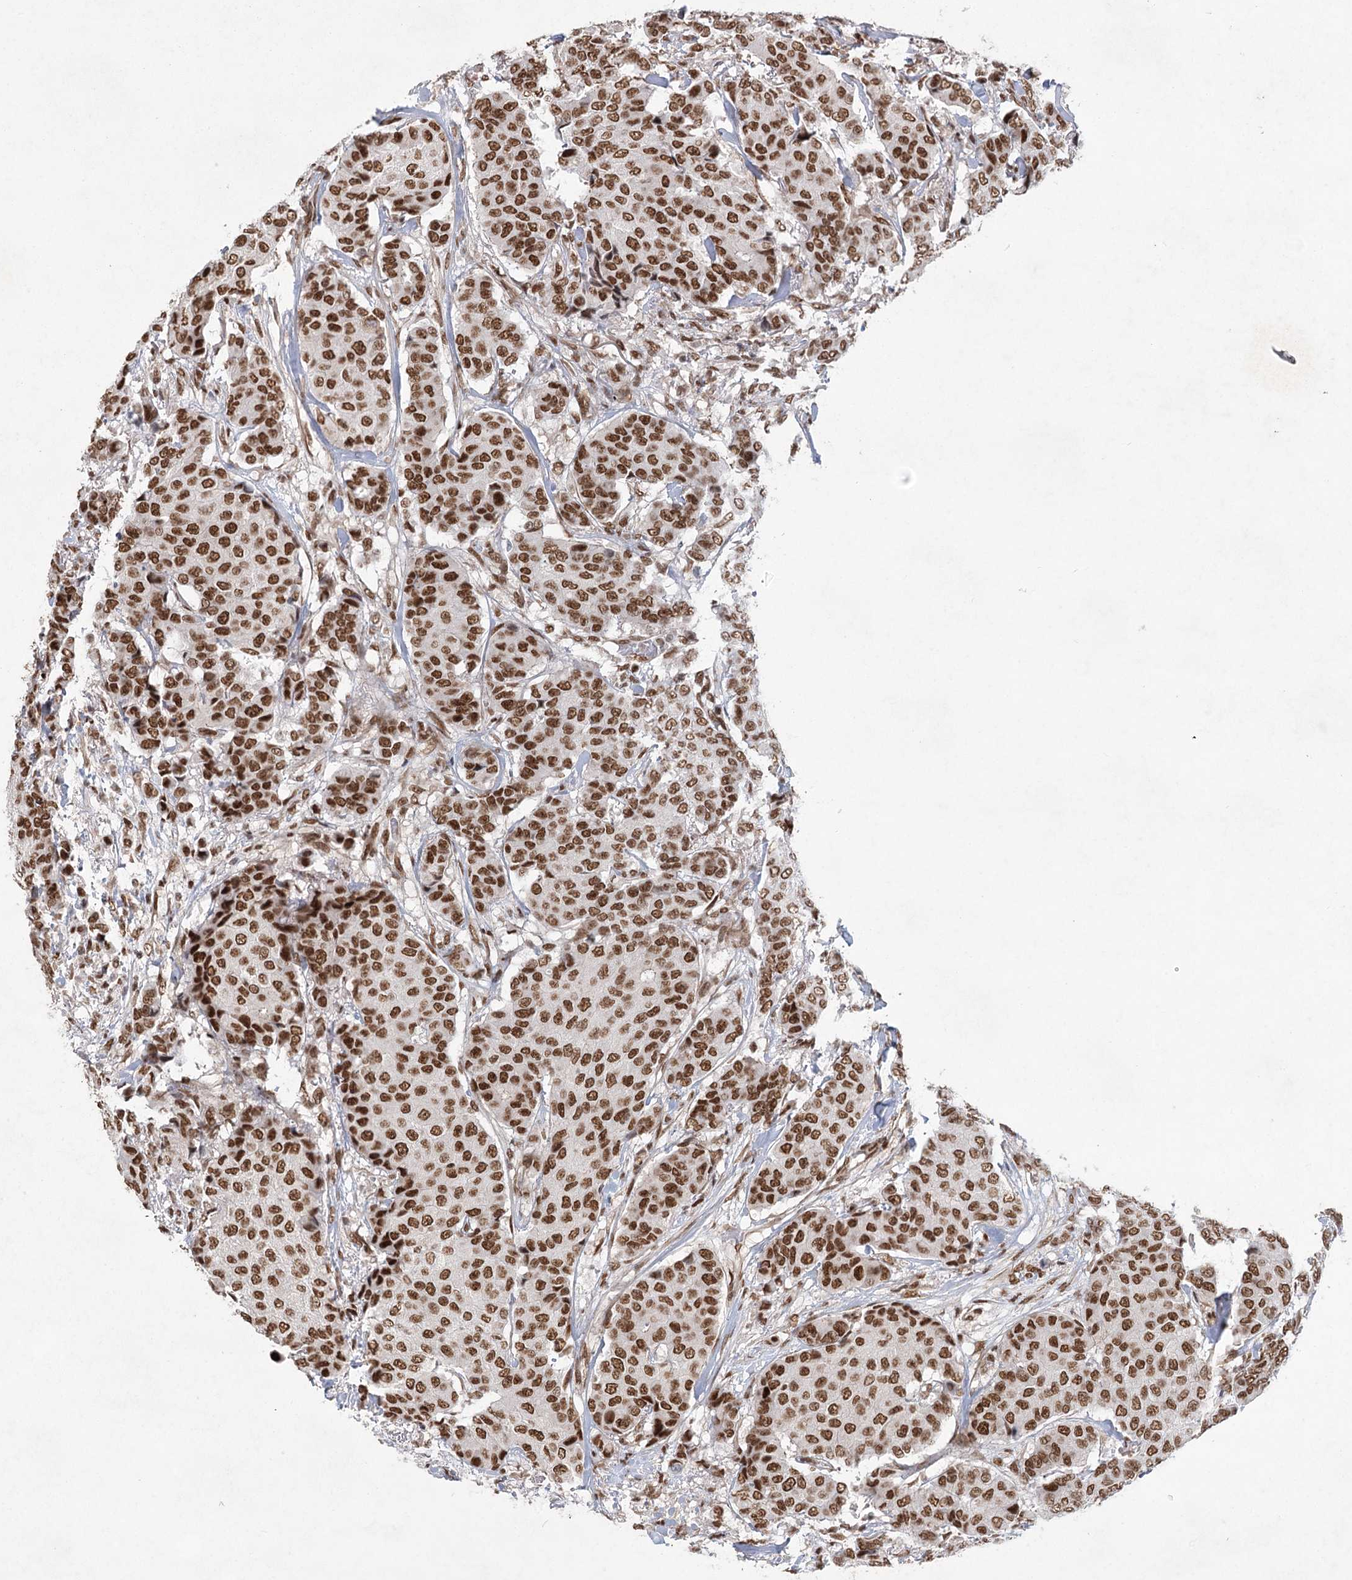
{"staining": {"intensity": "strong", "quantity": ">75%", "location": "nuclear"}, "tissue": "breast cancer", "cell_type": "Tumor cells", "image_type": "cancer", "snomed": [{"axis": "morphology", "description": "Duct carcinoma"}, {"axis": "topography", "description": "Breast"}], "caption": "Immunohistochemistry (IHC) of breast invasive ductal carcinoma shows high levels of strong nuclear staining in about >75% of tumor cells. The protein is shown in brown color, while the nuclei are stained blue.", "gene": "ZCCHC8", "patient": {"sex": "female", "age": 75}}